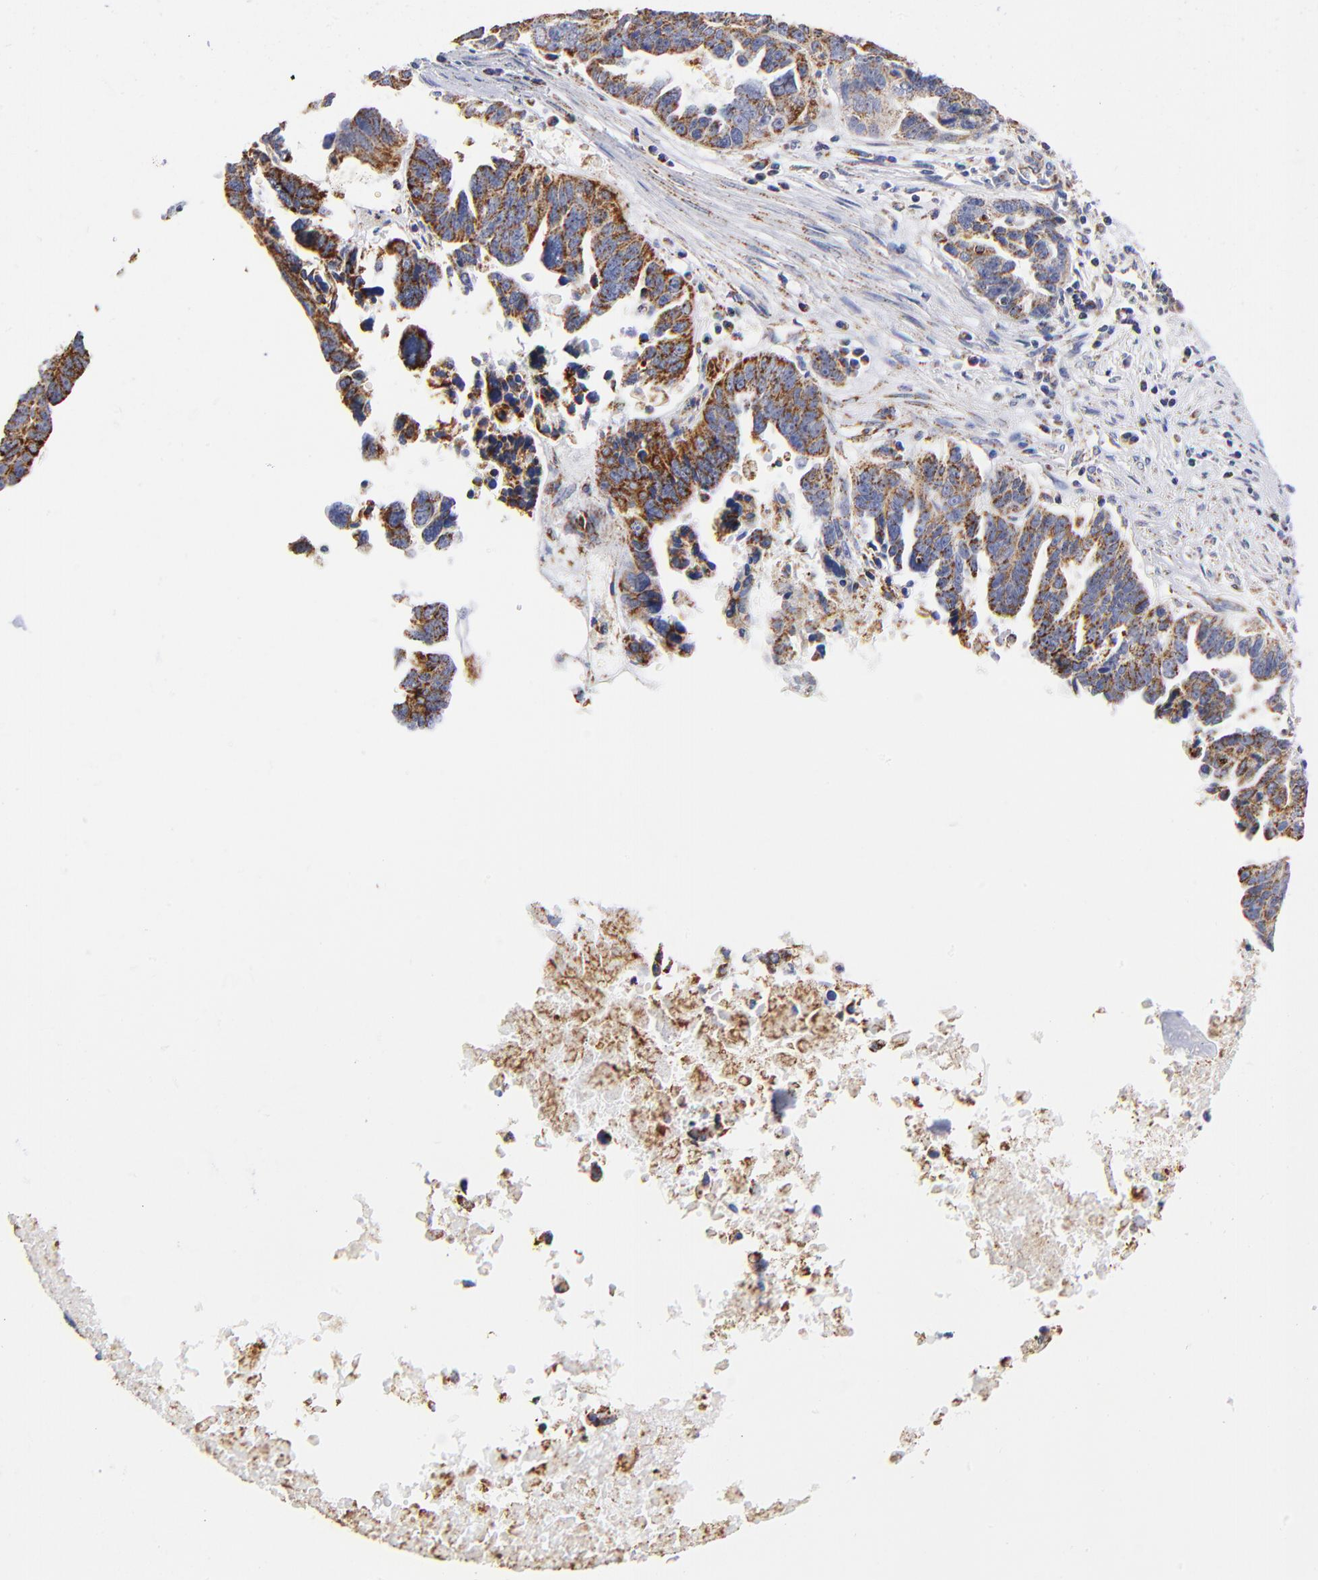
{"staining": {"intensity": "strong", "quantity": ">75%", "location": "cytoplasmic/membranous"}, "tissue": "ovarian cancer", "cell_type": "Tumor cells", "image_type": "cancer", "snomed": [{"axis": "morphology", "description": "Carcinoma, endometroid"}, {"axis": "morphology", "description": "Cystadenocarcinoma, serous, NOS"}, {"axis": "topography", "description": "Ovary"}], "caption": "Human ovarian cancer stained with a brown dye displays strong cytoplasmic/membranous positive staining in about >75% of tumor cells.", "gene": "PHB1", "patient": {"sex": "female", "age": 45}}